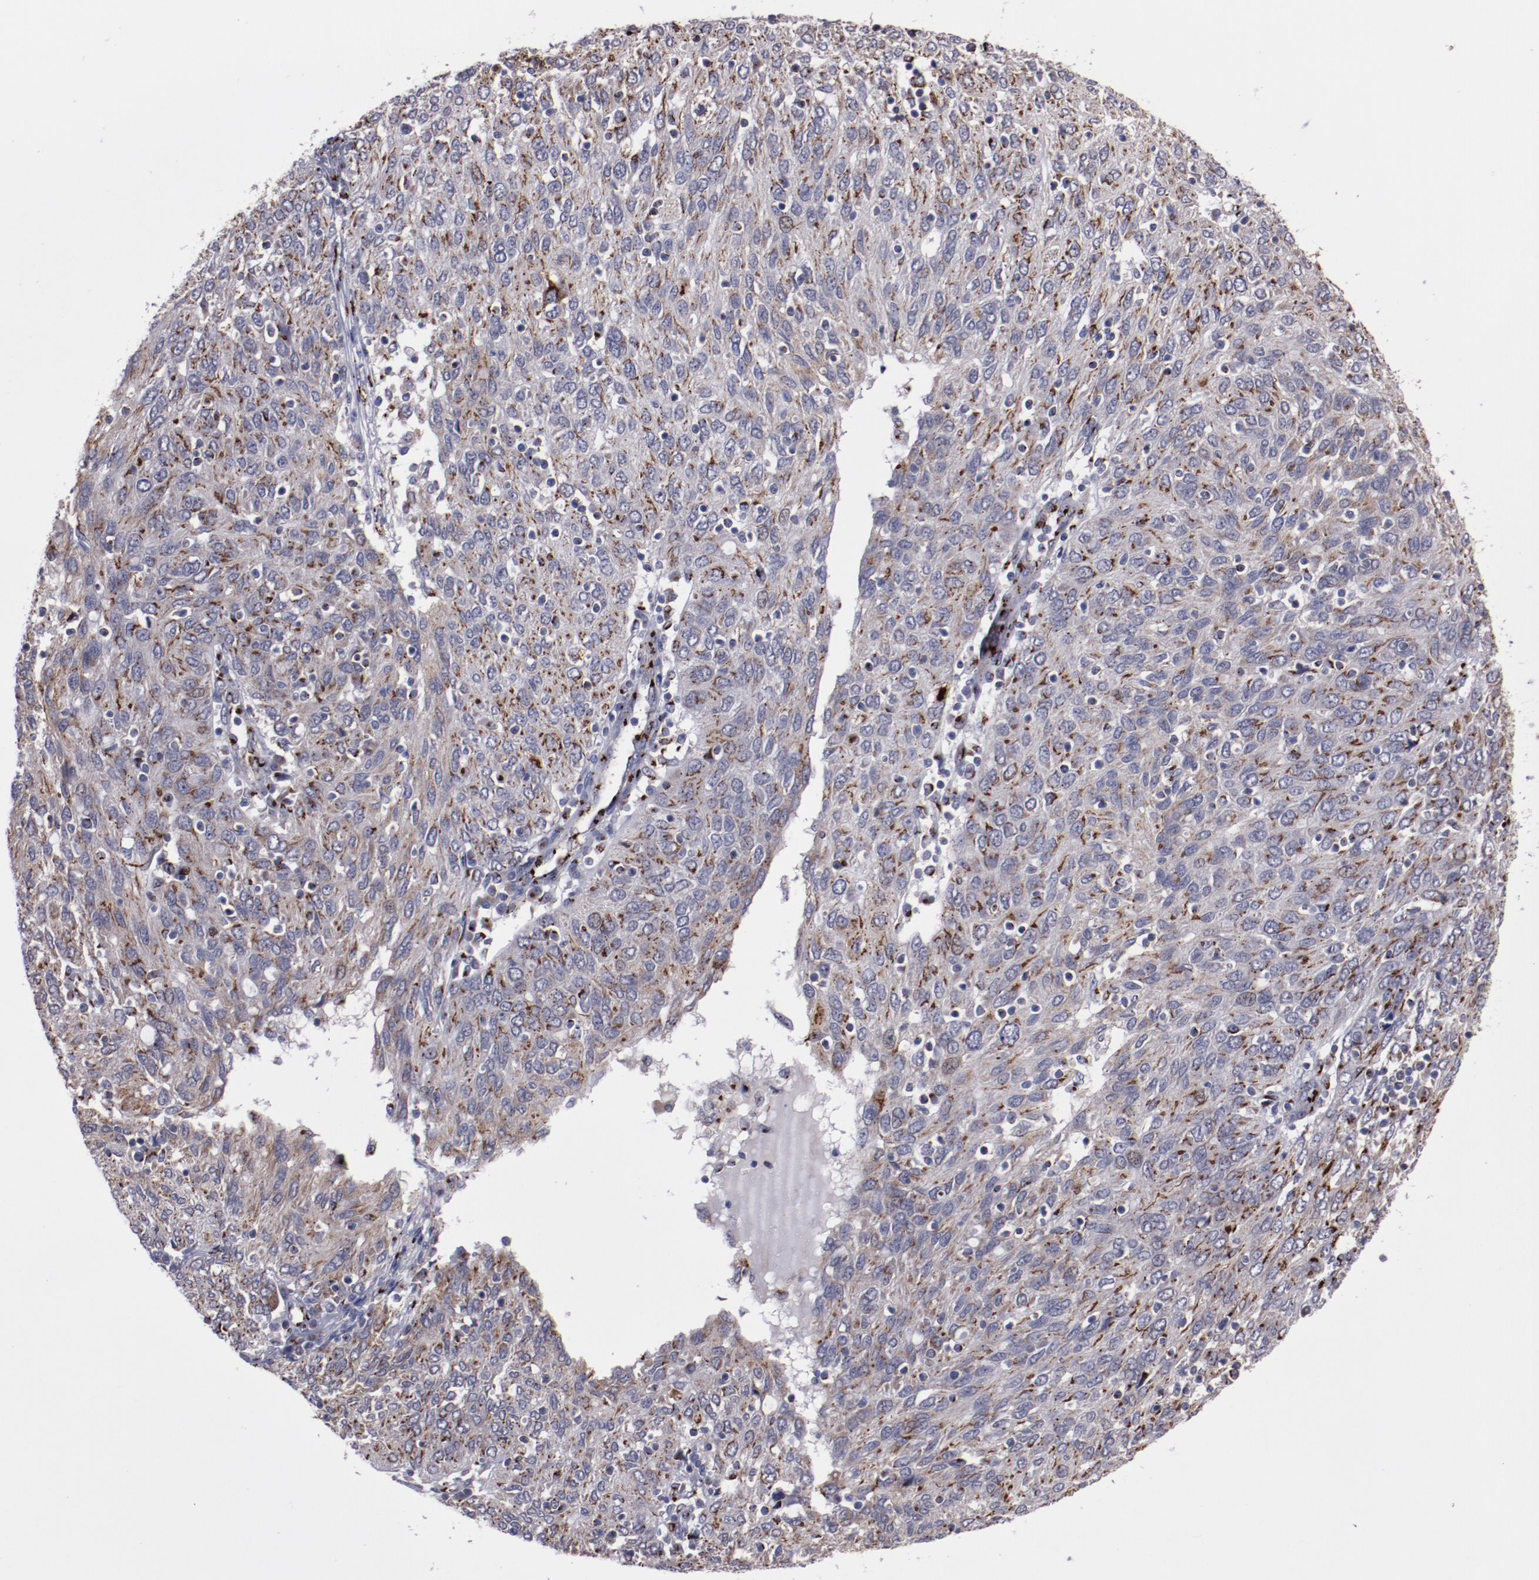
{"staining": {"intensity": "strong", "quantity": ">75%", "location": "cytoplasmic/membranous"}, "tissue": "ovarian cancer", "cell_type": "Tumor cells", "image_type": "cancer", "snomed": [{"axis": "morphology", "description": "Carcinoma, endometroid"}, {"axis": "topography", "description": "Ovary"}], "caption": "Strong cytoplasmic/membranous expression is seen in approximately >75% of tumor cells in endometroid carcinoma (ovarian).", "gene": "GOLIM4", "patient": {"sex": "female", "age": 50}}